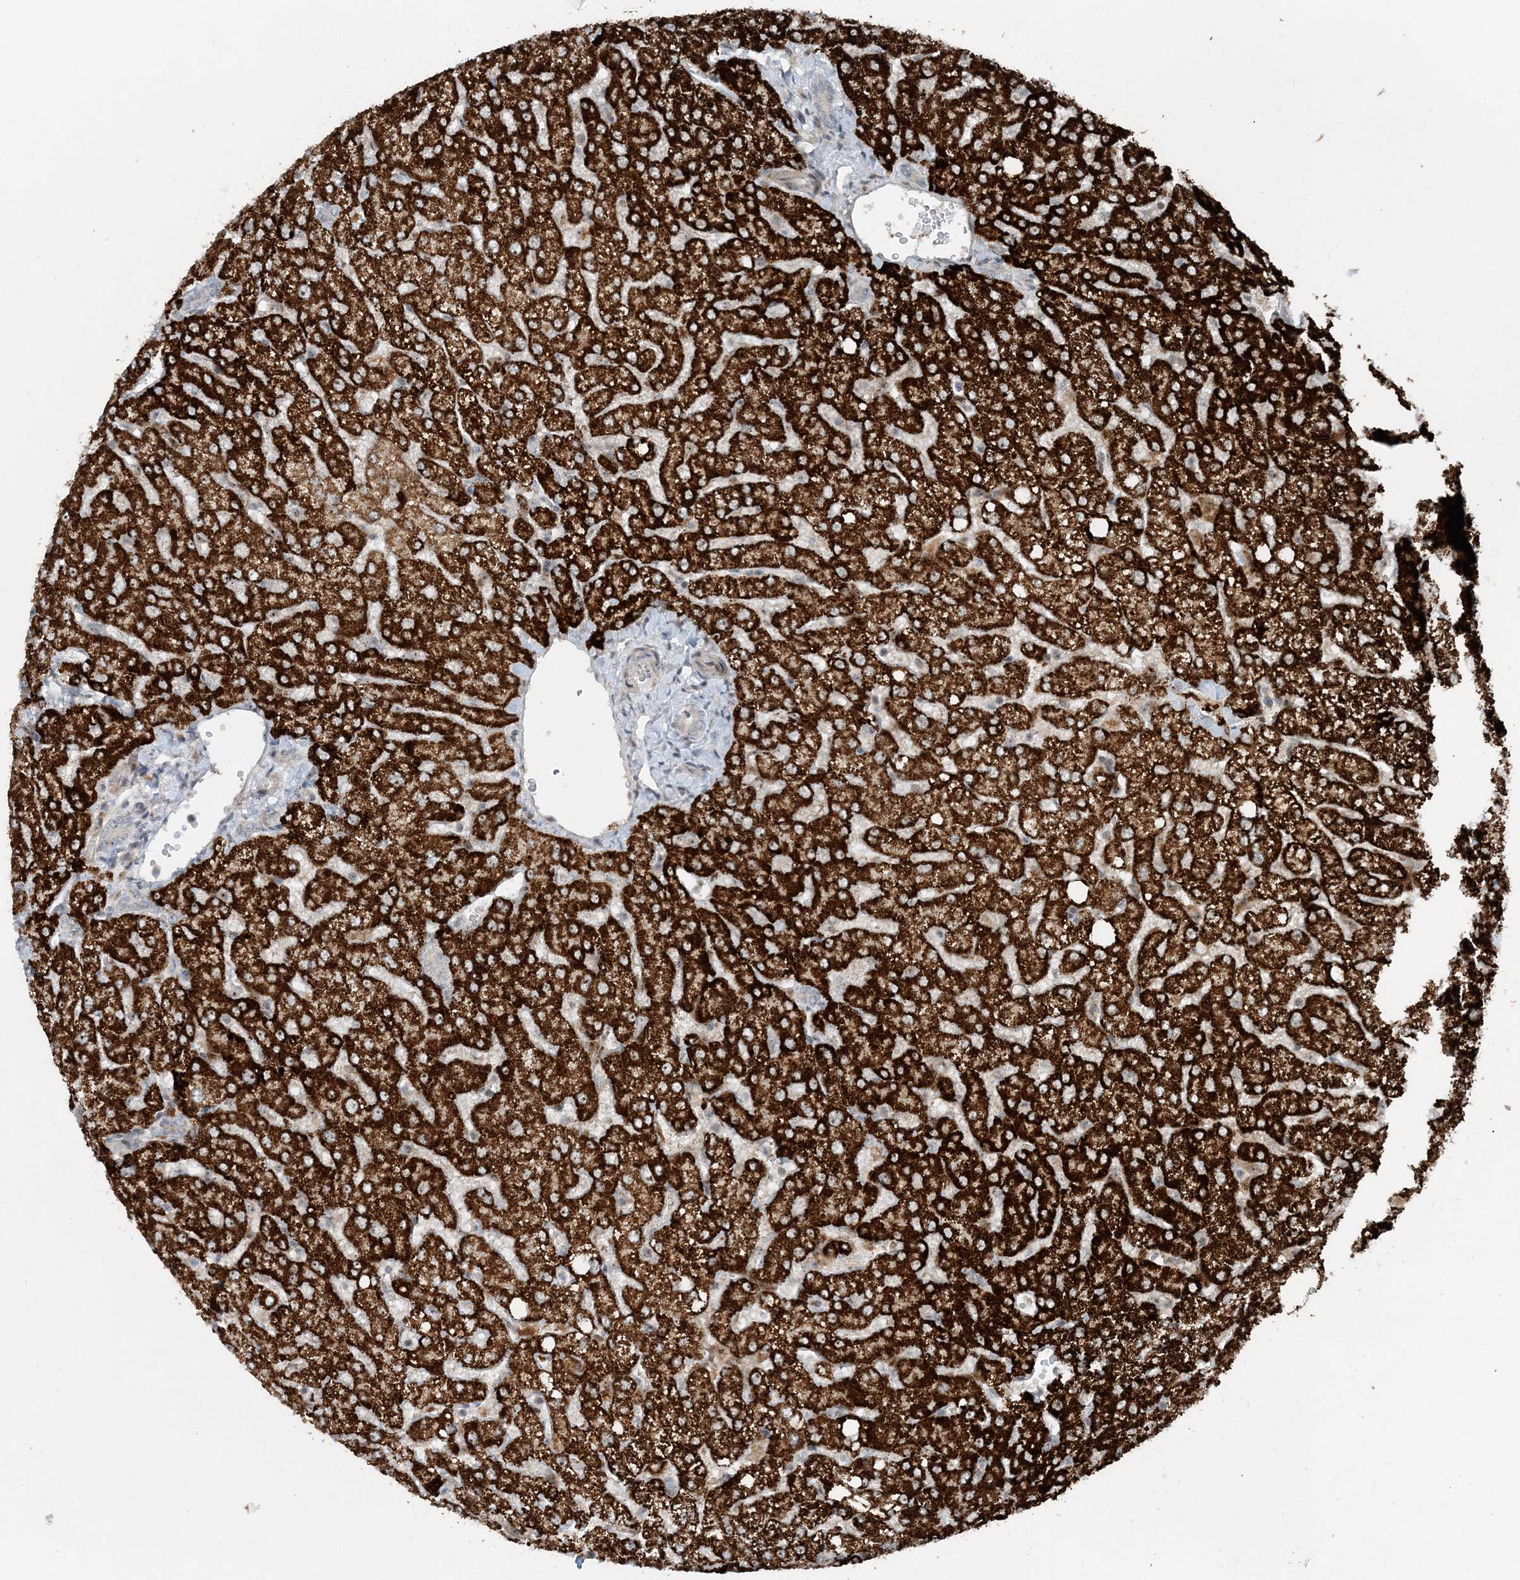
{"staining": {"intensity": "negative", "quantity": "none", "location": "none"}, "tissue": "liver", "cell_type": "Cholangiocytes", "image_type": "normal", "snomed": [{"axis": "morphology", "description": "Normal tissue, NOS"}, {"axis": "topography", "description": "Liver"}], "caption": "High magnification brightfield microscopy of normal liver stained with DAB (brown) and counterstained with hematoxylin (blue): cholangiocytes show no significant positivity.", "gene": "MITD1", "patient": {"sex": "female", "age": 54}}